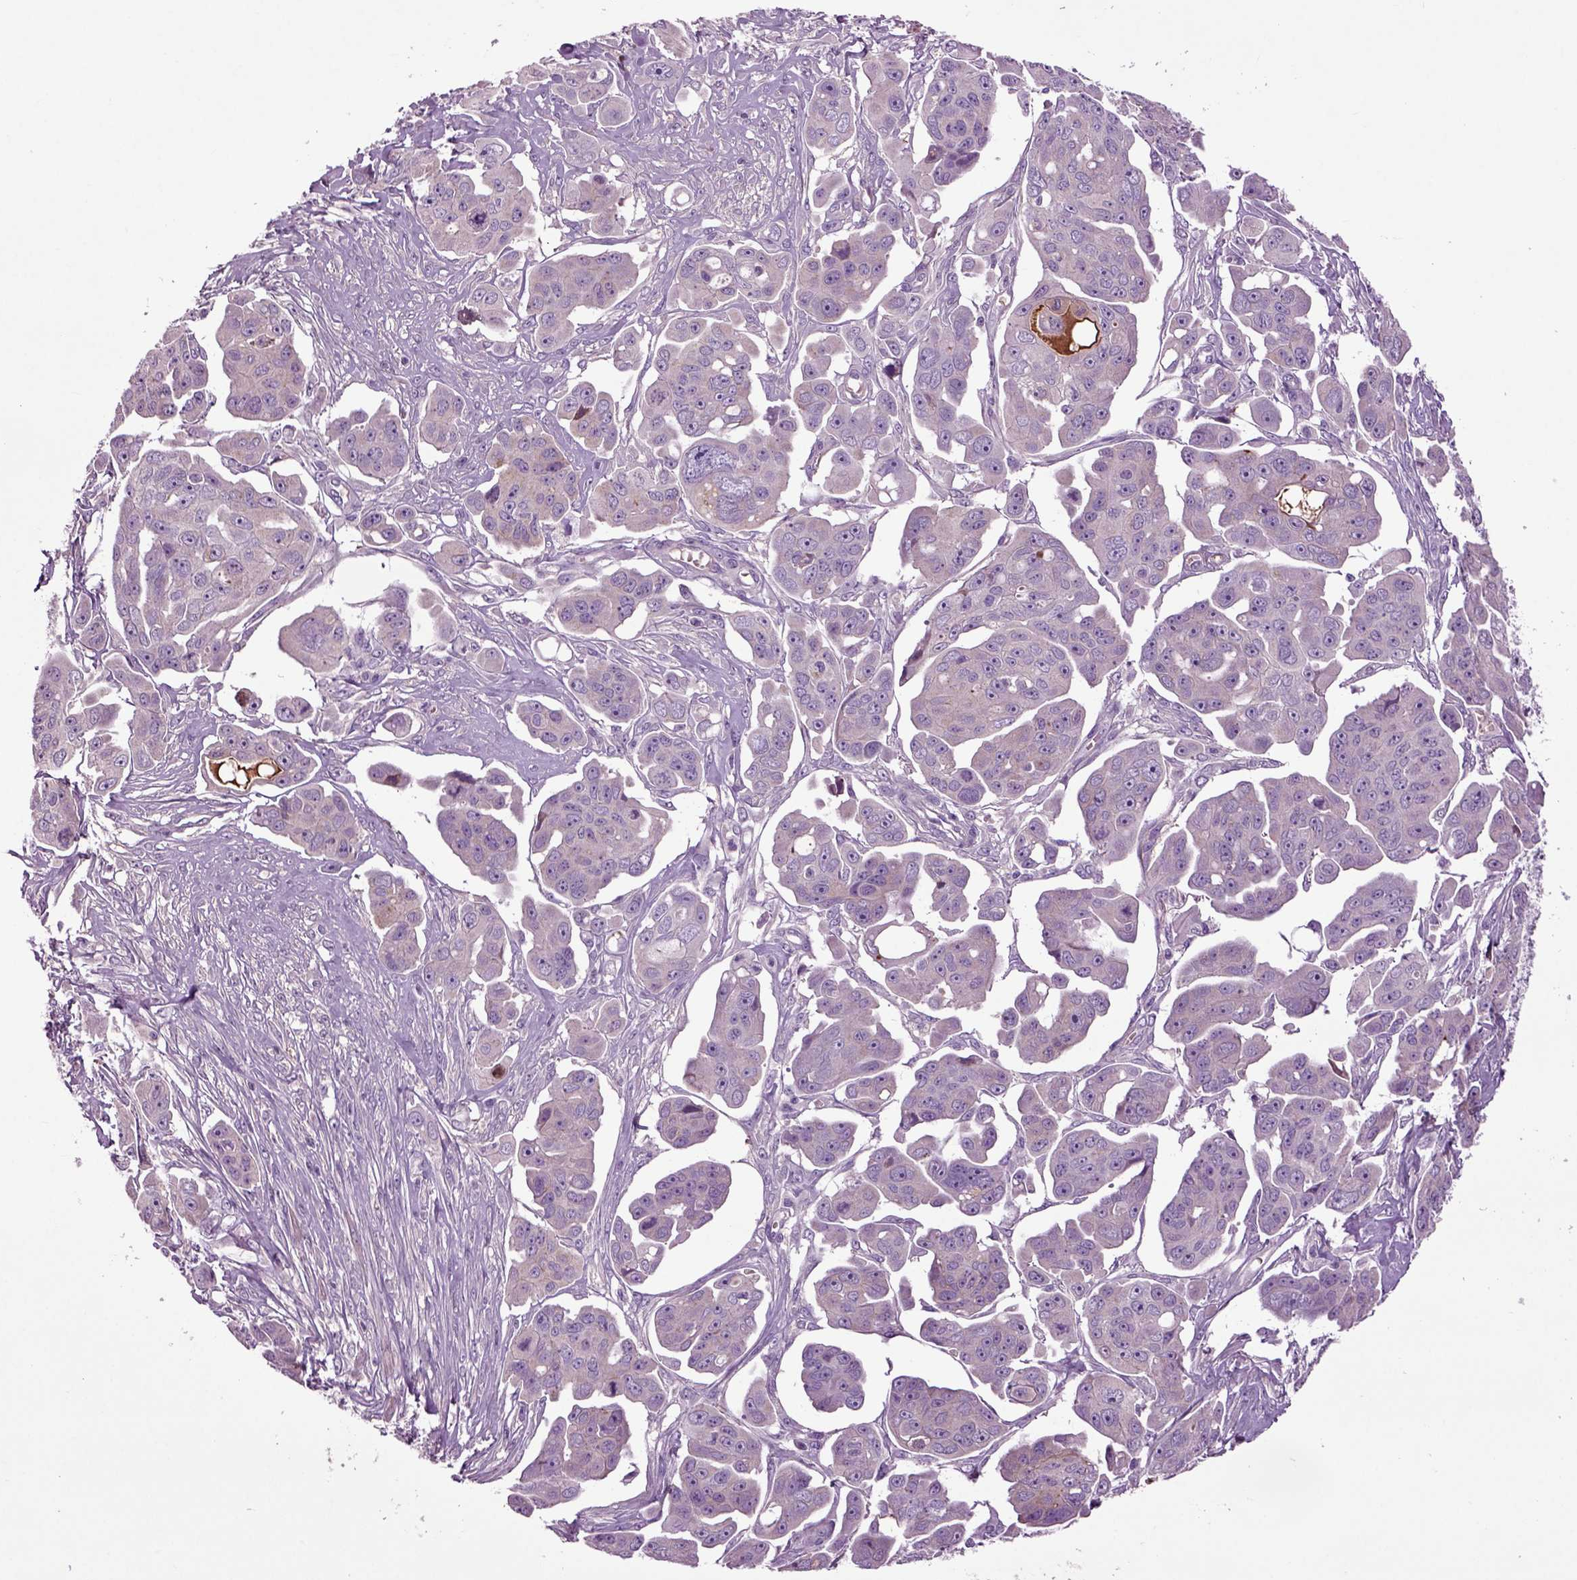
{"staining": {"intensity": "weak", "quantity": "<25%", "location": "cytoplasmic/membranous"}, "tissue": "ovarian cancer", "cell_type": "Tumor cells", "image_type": "cancer", "snomed": [{"axis": "morphology", "description": "Carcinoma, endometroid"}, {"axis": "topography", "description": "Ovary"}], "caption": "Immunohistochemical staining of human ovarian cancer reveals no significant staining in tumor cells.", "gene": "SPON1", "patient": {"sex": "female", "age": 70}}